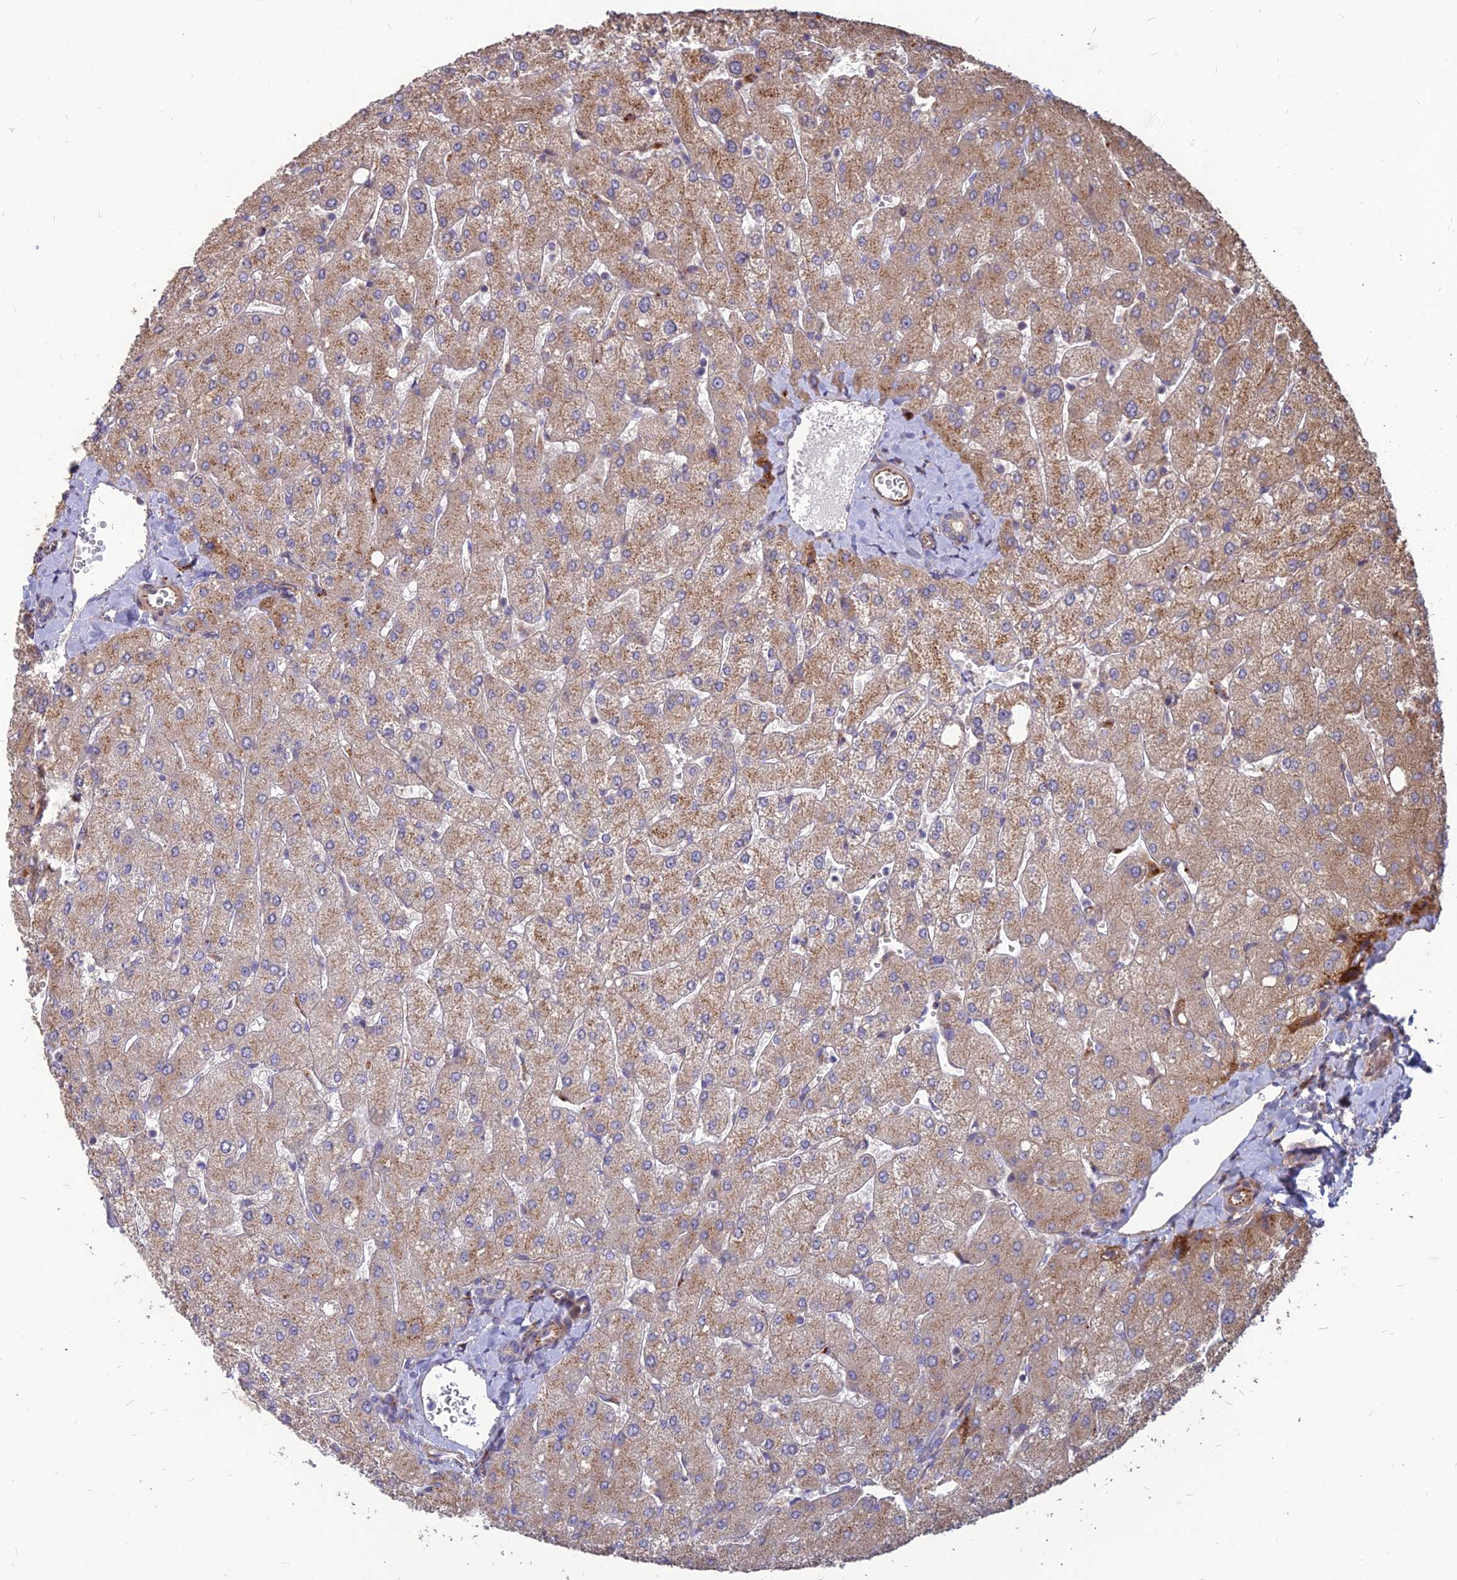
{"staining": {"intensity": "weak", "quantity": "<25%", "location": "cytoplasmic/membranous"}, "tissue": "liver", "cell_type": "Cholangiocytes", "image_type": "normal", "snomed": [{"axis": "morphology", "description": "Normal tissue, NOS"}, {"axis": "topography", "description": "Liver"}], "caption": "This is a histopathology image of immunohistochemistry staining of normal liver, which shows no positivity in cholangiocytes.", "gene": "ST3GAL6", "patient": {"sex": "male", "age": 55}}